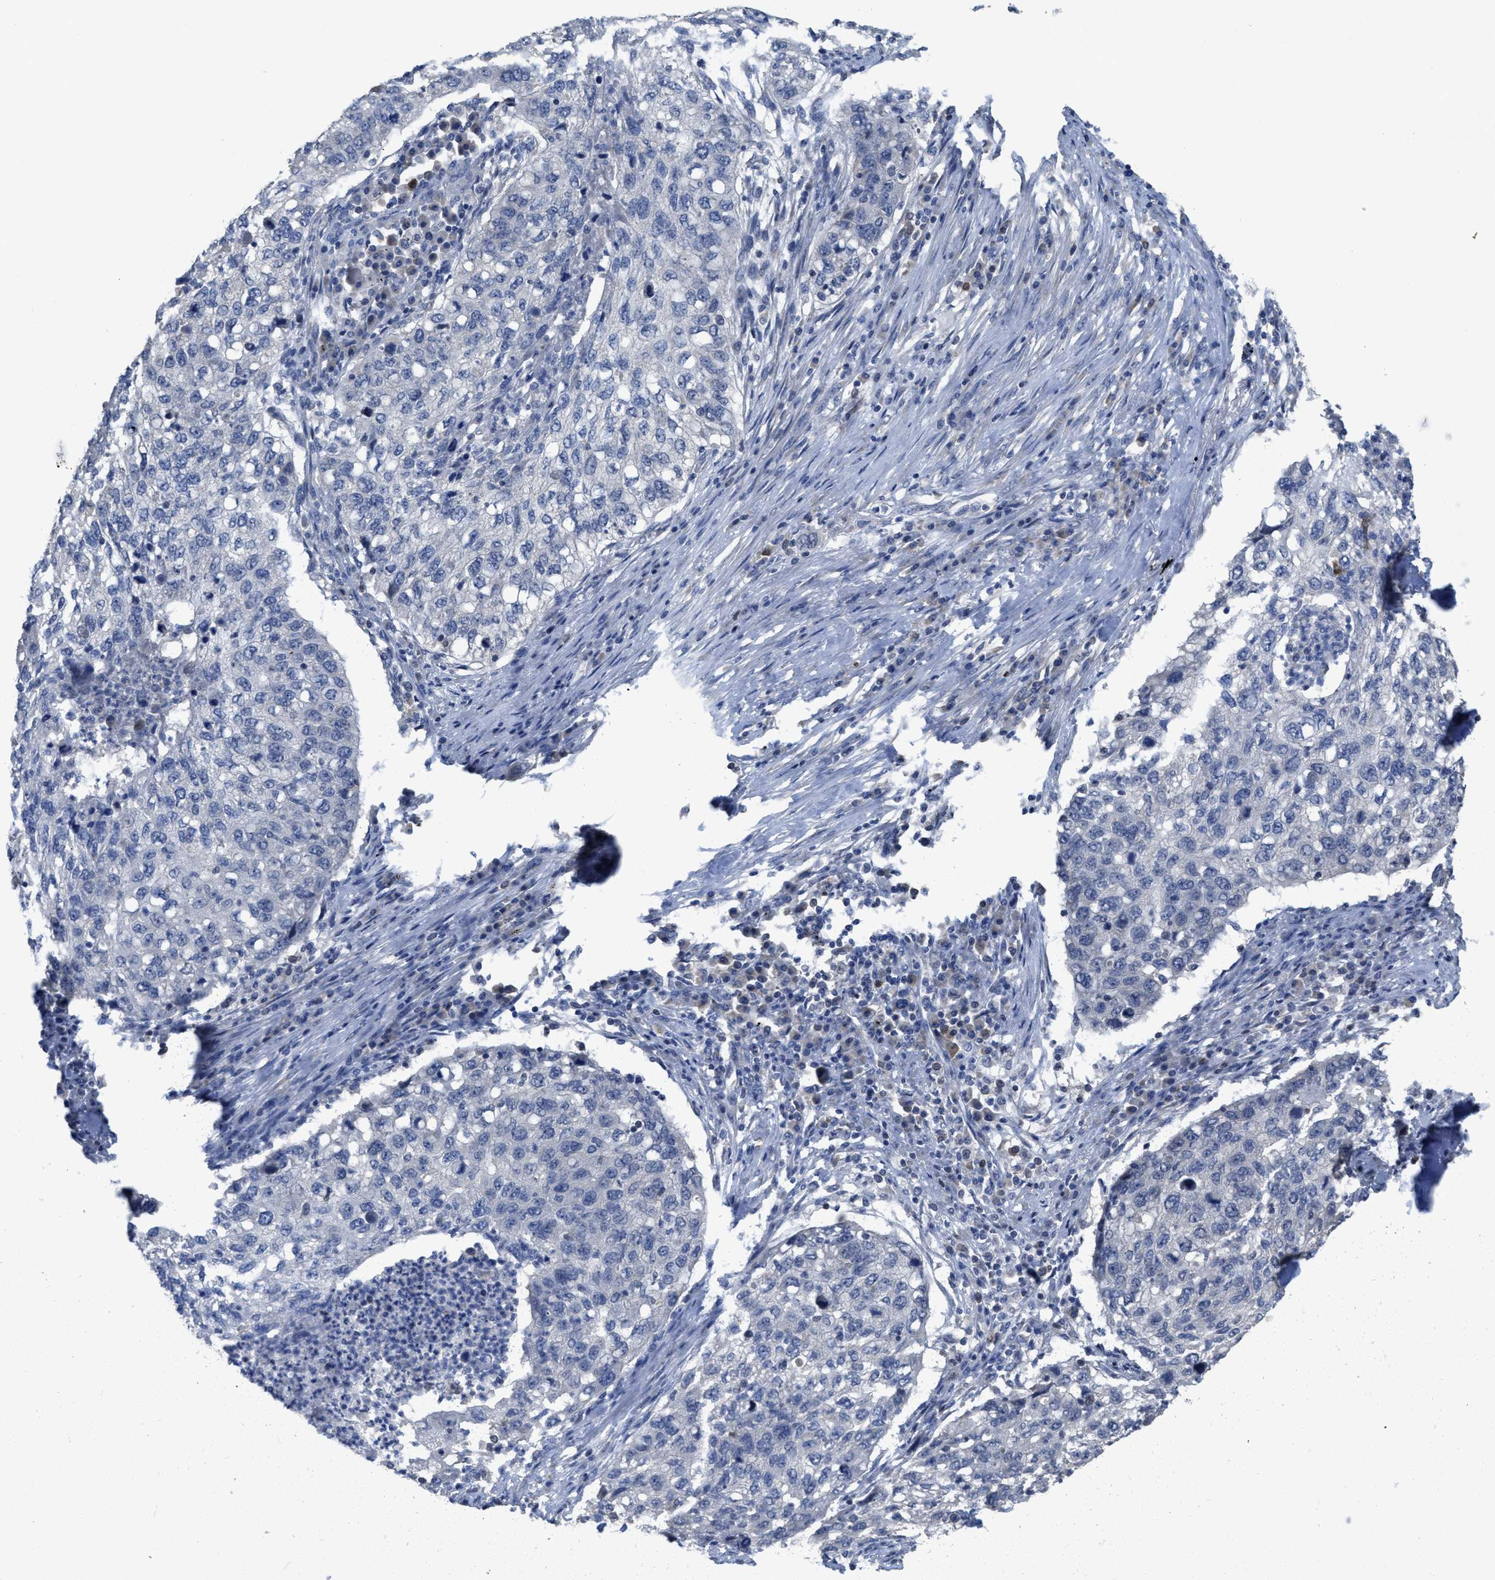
{"staining": {"intensity": "negative", "quantity": "none", "location": "none"}, "tissue": "lung cancer", "cell_type": "Tumor cells", "image_type": "cancer", "snomed": [{"axis": "morphology", "description": "Squamous cell carcinoma, NOS"}, {"axis": "topography", "description": "Lung"}], "caption": "Protein analysis of lung cancer displays no significant expression in tumor cells.", "gene": "SFXN2", "patient": {"sex": "female", "age": 63}}